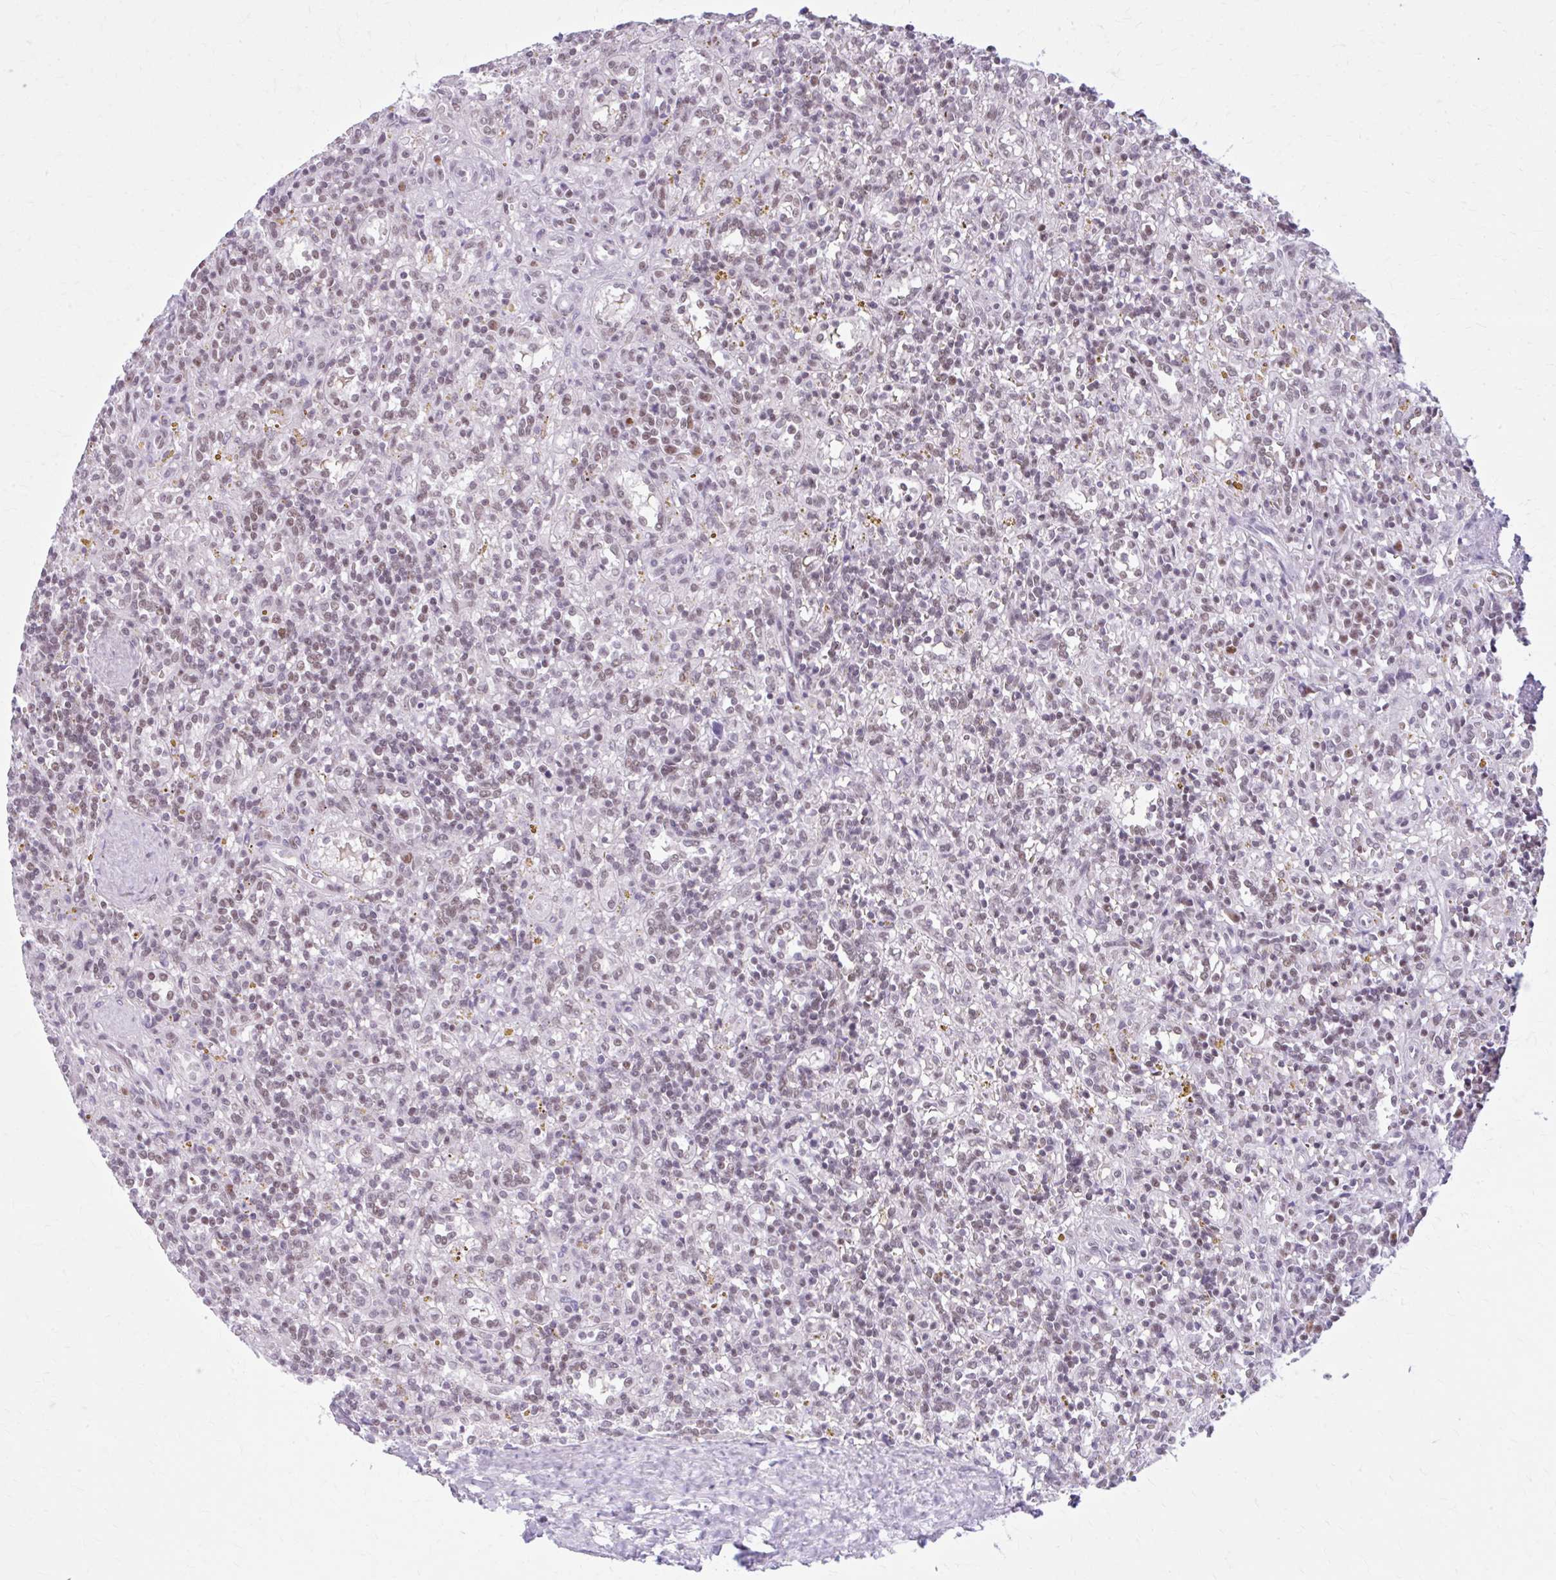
{"staining": {"intensity": "moderate", "quantity": "25%-75%", "location": "nuclear"}, "tissue": "lymphoma", "cell_type": "Tumor cells", "image_type": "cancer", "snomed": [{"axis": "morphology", "description": "Malignant lymphoma, non-Hodgkin's type, Low grade"}, {"axis": "topography", "description": "Spleen"}], "caption": "Immunohistochemical staining of lymphoma shows moderate nuclear protein positivity in approximately 25%-75% of tumor cells.", "gene": "PABIR1", "patient": {"sex": "male", "age": 67}}